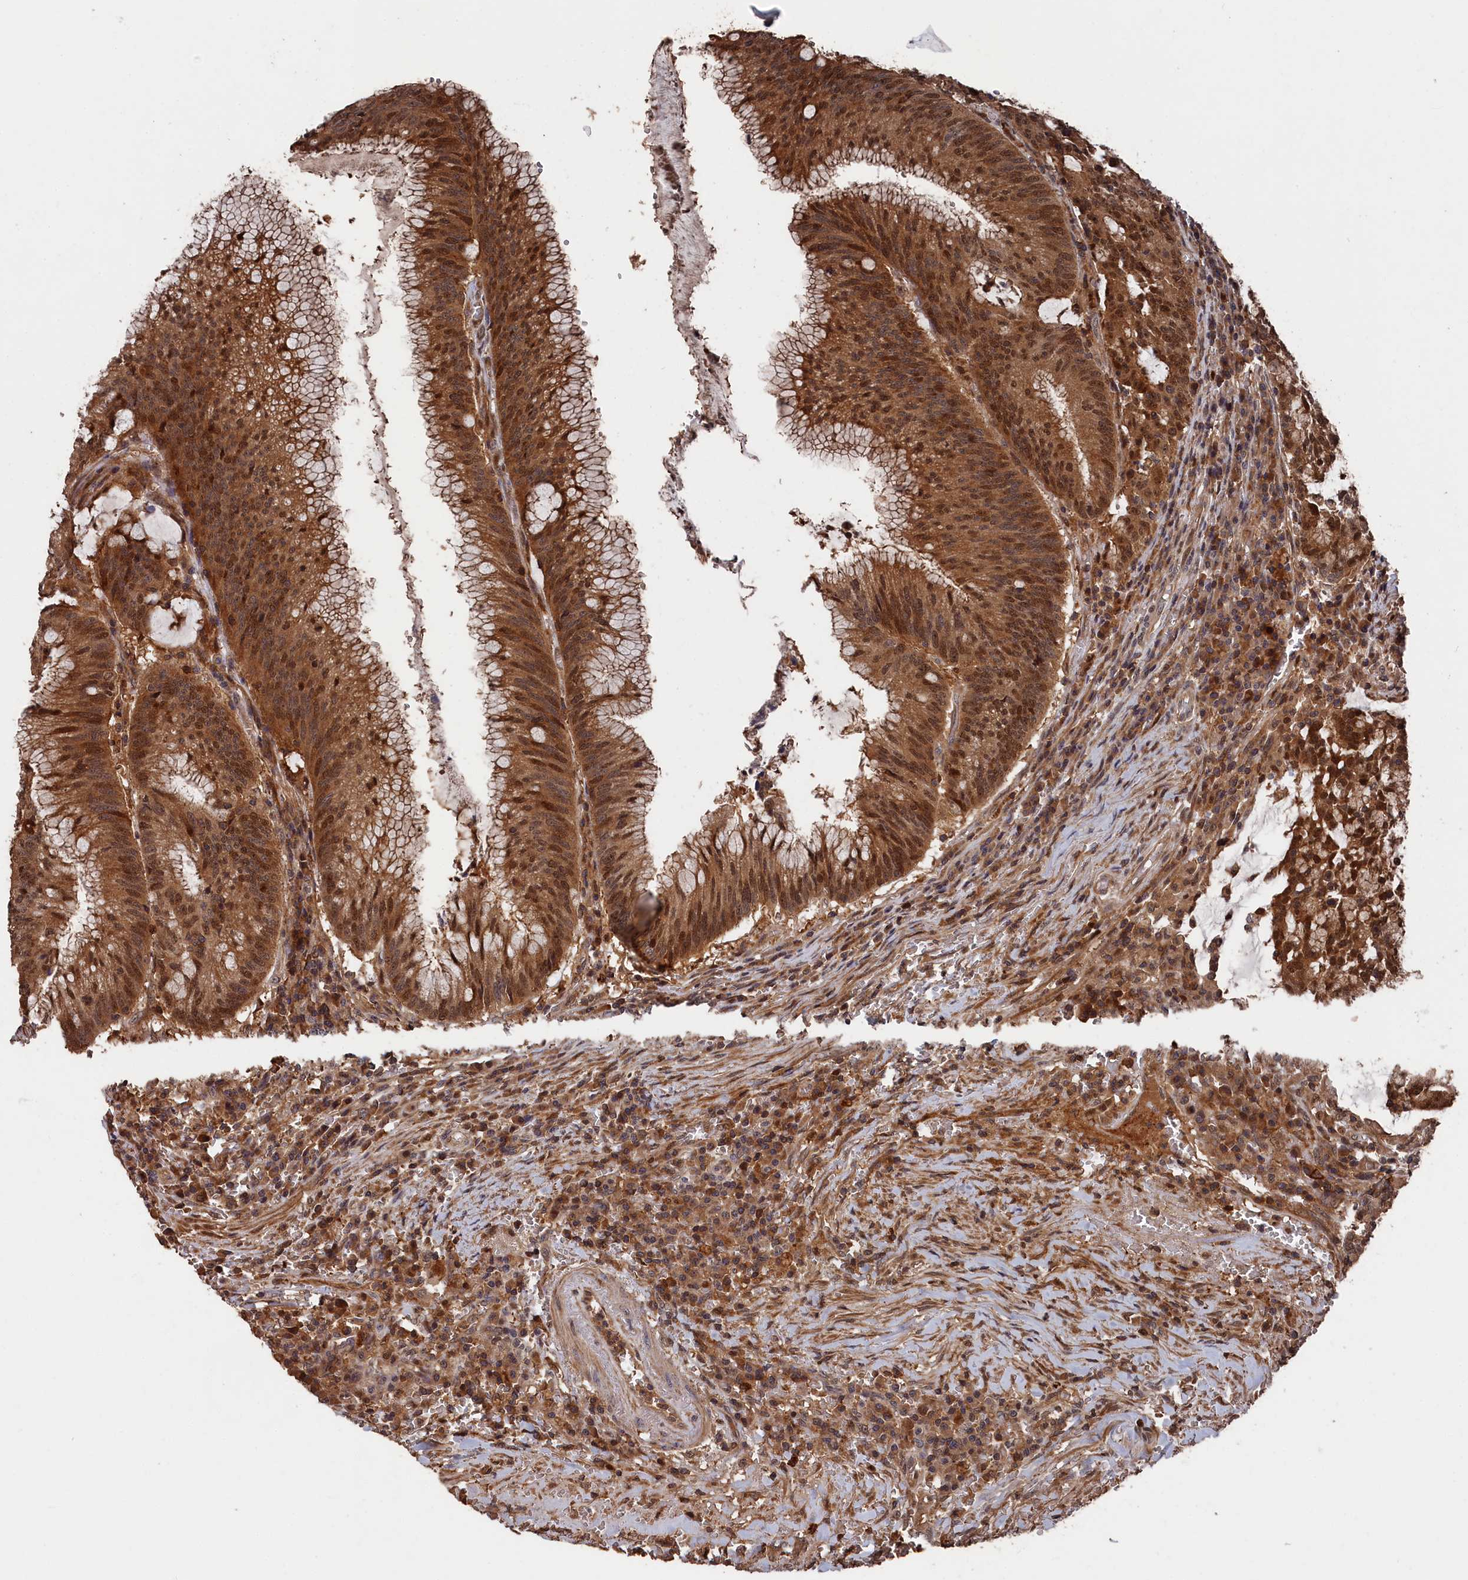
{"staining": {"intensity": "strong", "quantity": ">75%", "location": "cytoplasmic/membranous,nuclear"}, "tissue": "colorectal cancer", "cell_type": "Tumor cells", "image_type": "cancer", "snomed": [{"axis": "morphology", "description": "Adenocarcinoma, NOS"}, {"axis": "topography", "description": "Rectum"}], "caption": "Immunohistochemical staining of human colorectal adenocarcinoma displays high levels of strong cytoplasmic/membranous and nuclear protein expression in about >75% of tumor cells.", "gene": "RMI2", "patient": {"sex": "female", "age": 77}}